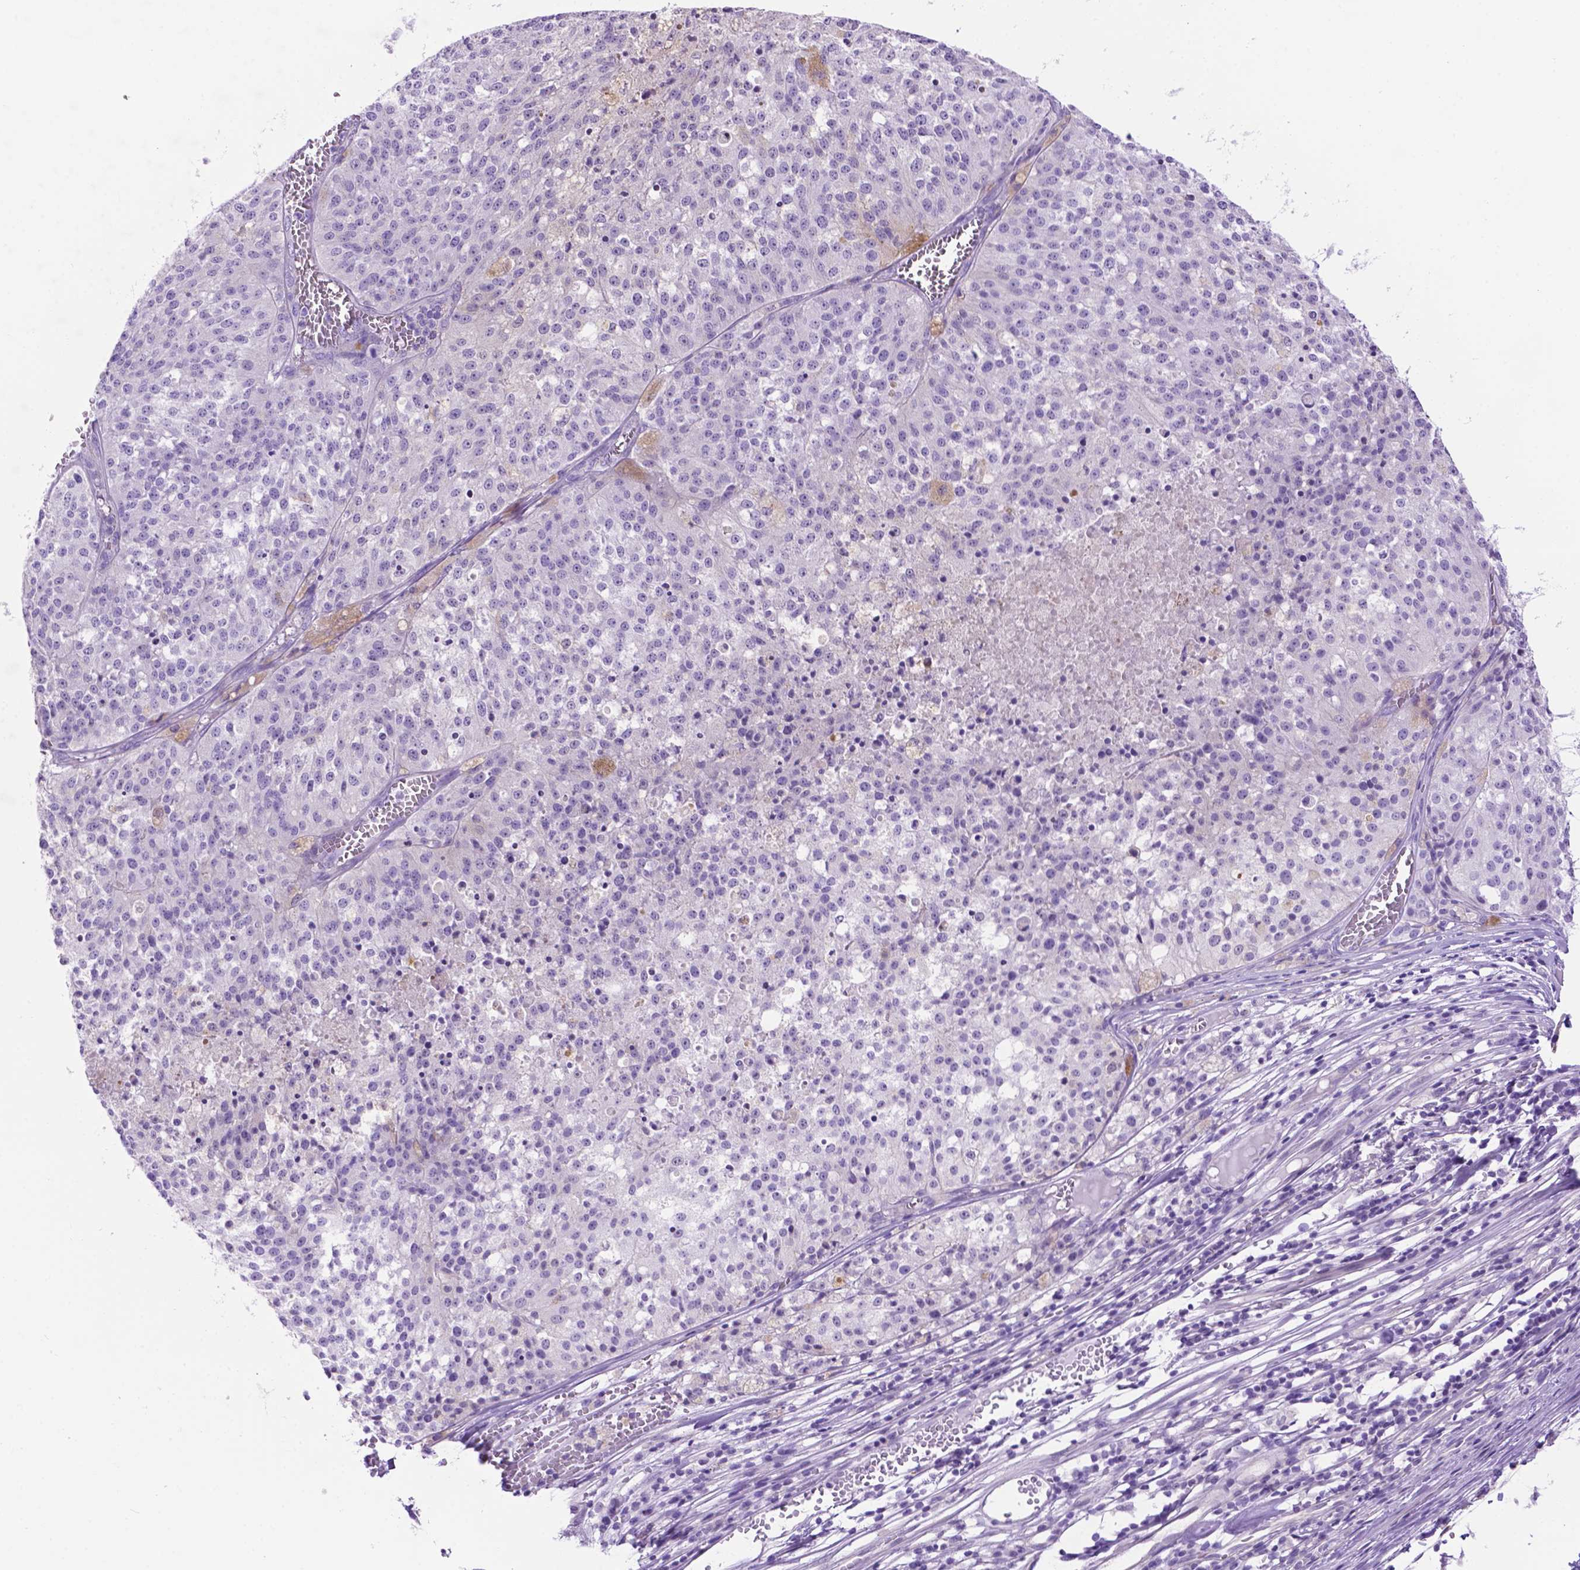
{"staining": {"intensity": "negative", "quantity": "none", "location": "none"}, "tissue": "melanoma", "cell_type": "Tumor cells", "image_type": "cancer", "snomed": [{"axis": "morphology", "description": "Malignant melanoma, Metastatic site"}, {"axis": "topography", "description": "Lymph node"}], "caption": "High magnification brightfield microscopy of malignant melanoma (metastatic site) stained with DAB (3,3'-diaminobenzidine) (brown) and counterstained with hematoxylin (blue): tumor cells show no significant staining.", "gene": "TACSTD2", "patient": {"sex": "female", "age": 64}}